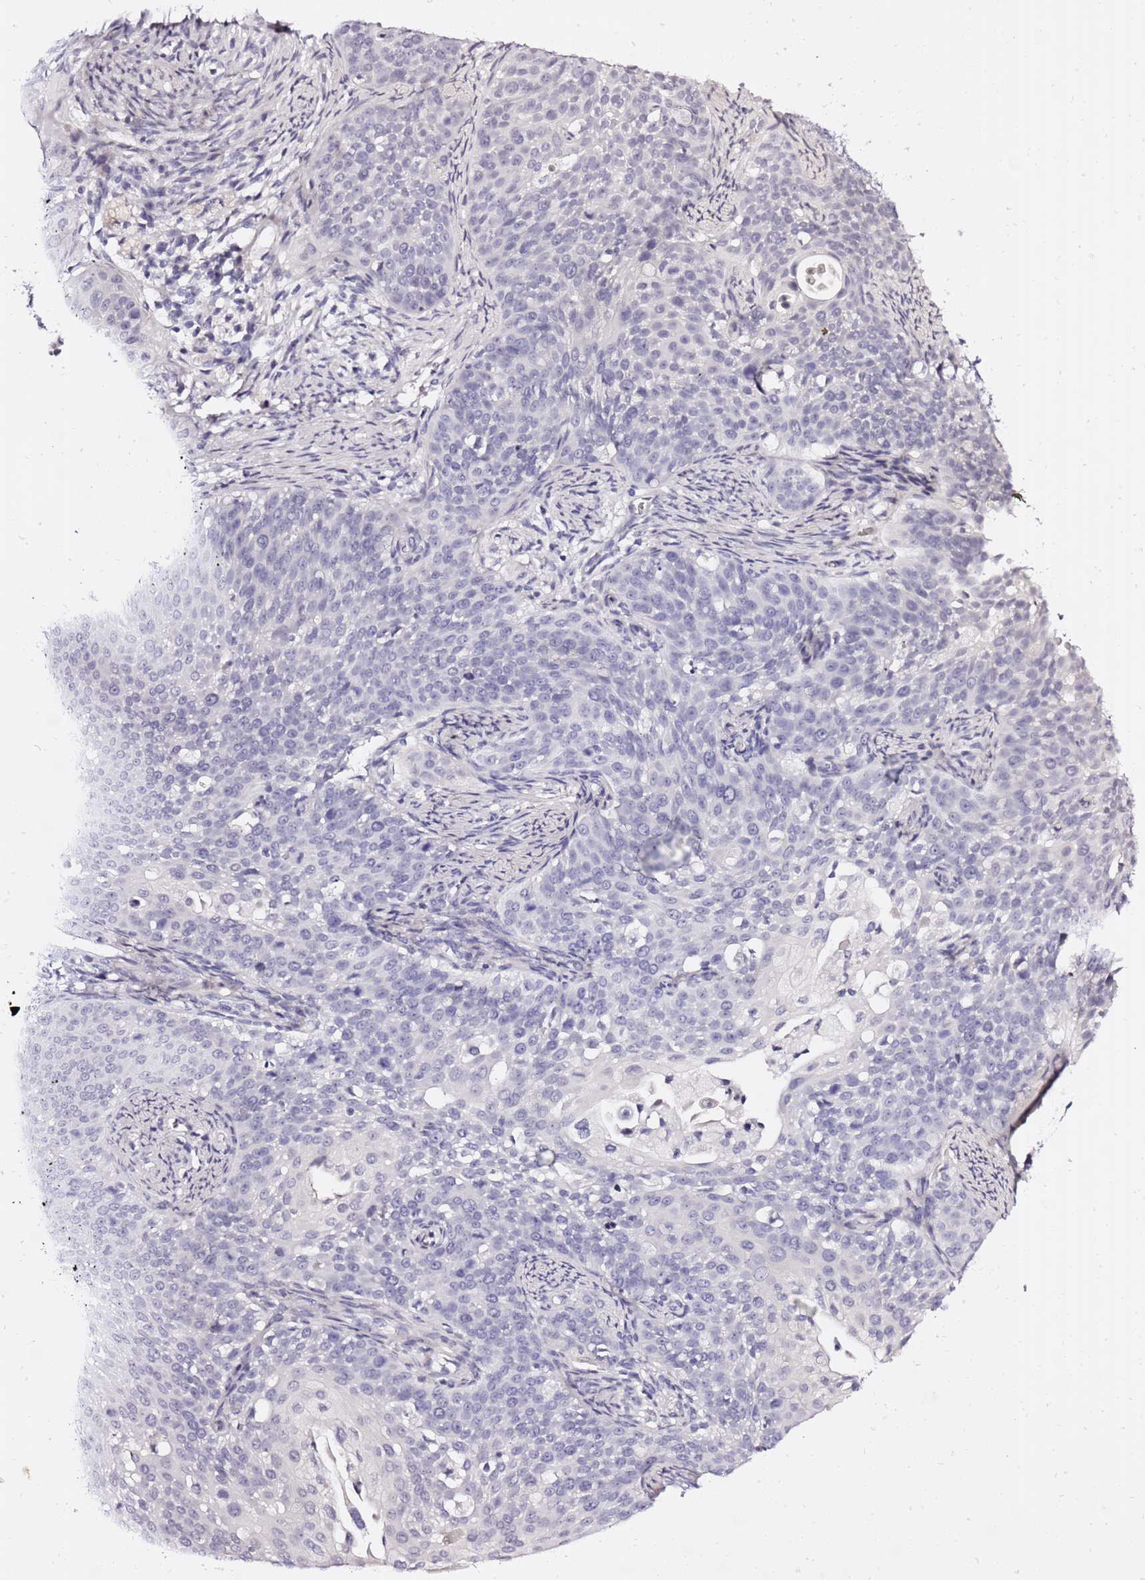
{"staining": {"intensity": "negative", "quantity": "none", "location": "none"}, "tissue": "cervical cancer", "cell_type": "Tumor cells", "image_type": "cancer", "snomed": [{"axis": "morphology", "description": "Squamous cell carcinoma, NOS"}, {"axis": "topography", "description": "Cervix"}], "caption": "Photomicrograph shows no significant protein expression in tumor cells of cervical squamous cell carcinoma.", "gene": "LIPF", "patient": {"sex": "female", "age": 44}}